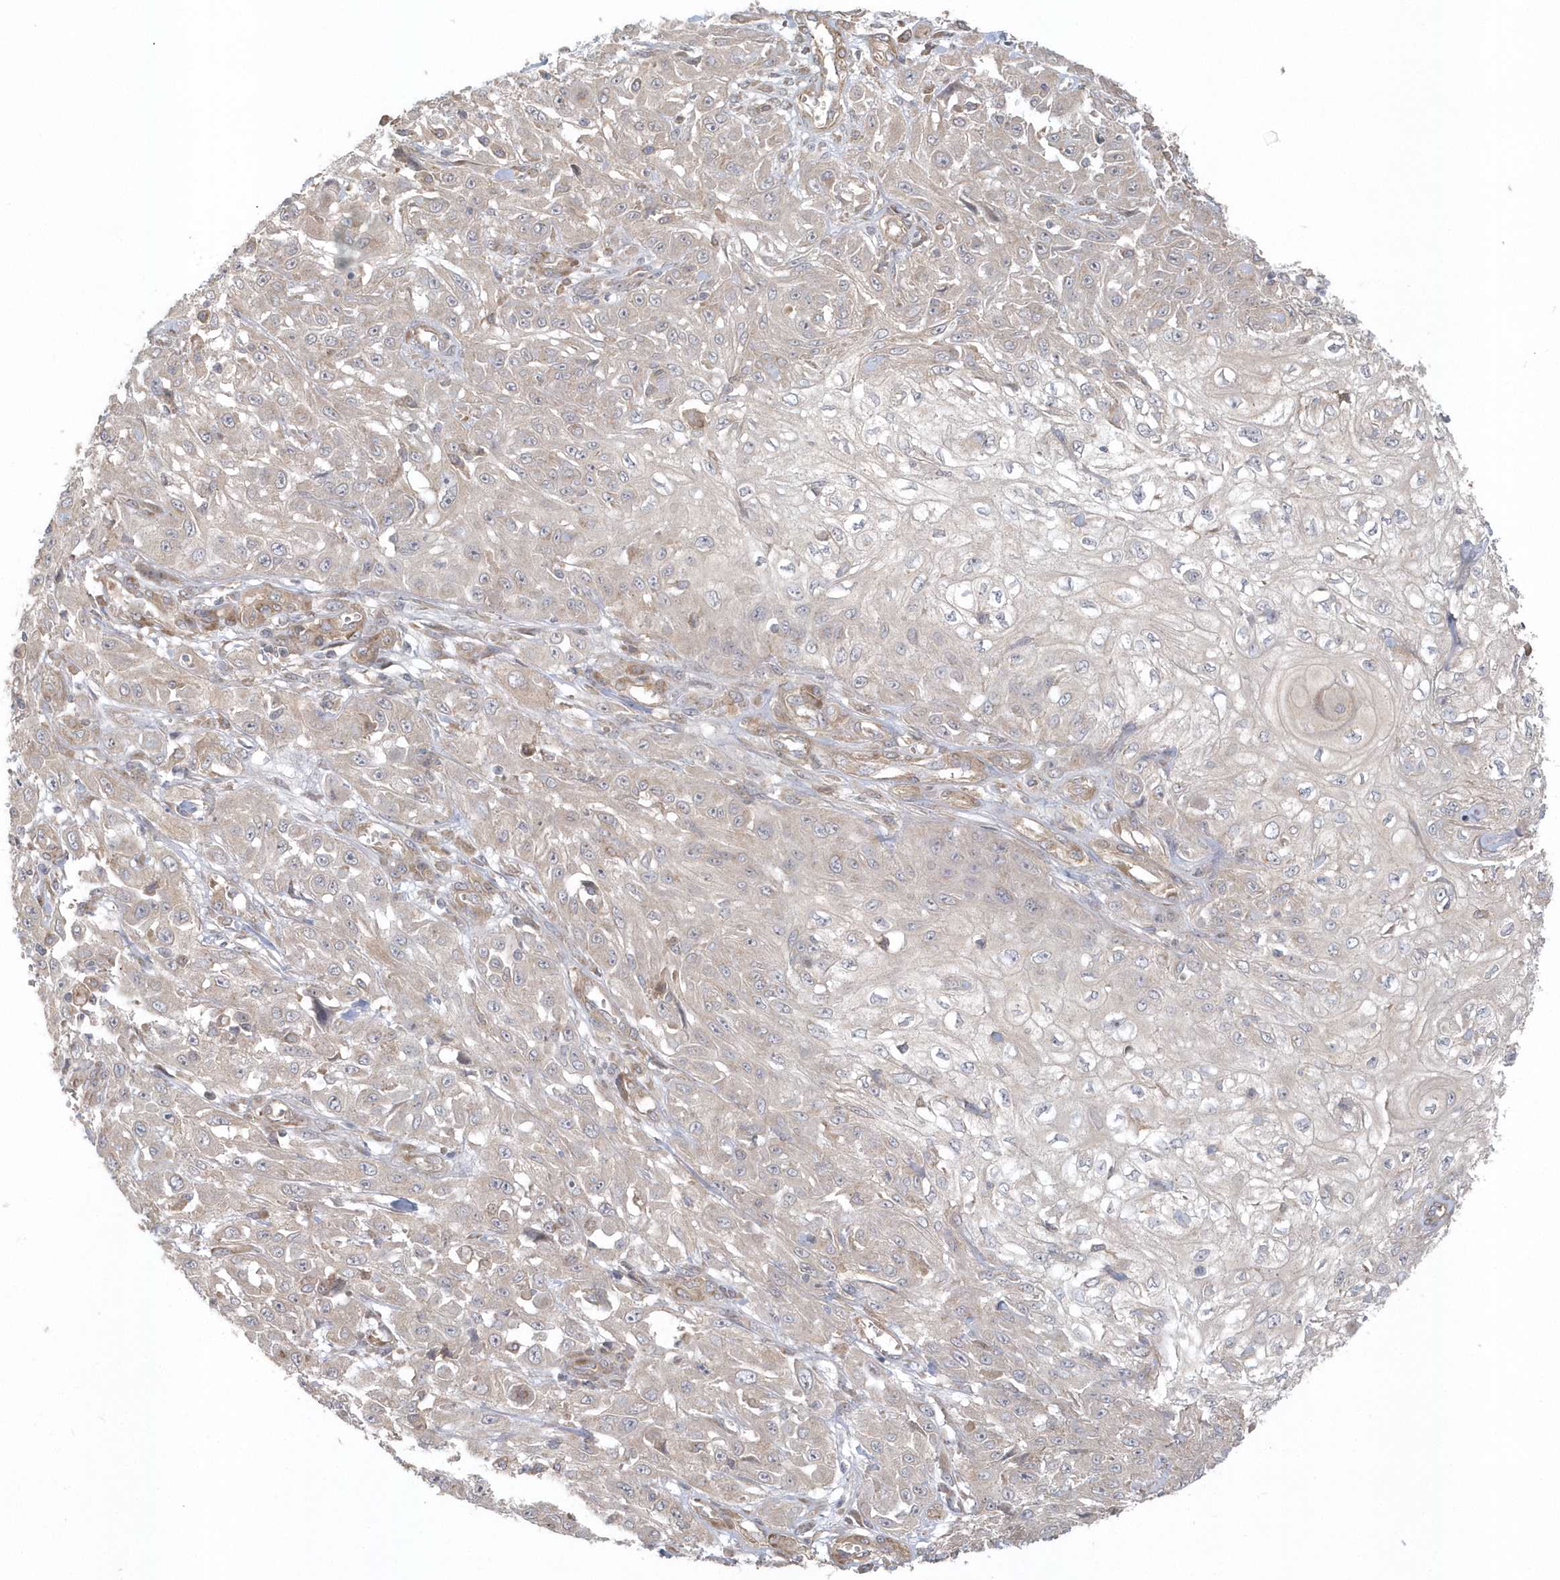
{"staining": {"intensity": "negative", "quantity": "none", "location": "none"}, "tissue": "skin cancer", "cell_type": "Tumor cells", "image_type": "cancer", "snomed": [{"axis": "morphology", "description": "Squamous cell carcinoma, NOS"}, {"axis": "morphology", "description": "Squamous cell carcinoma, metastatic, NOS"}, {"axis": "topography", "description": "Skin"}, {"axis": "topography", "description": "Lymph node"}], "caption": "High power microscopy photomicrograph of an IHC micrograph of skin cancer, revealing no significant positivity in tumor cells. Nuclei are stained in blue.", "gene": "ACTR1A", "patient": {"sex": "male", "age": 75}}